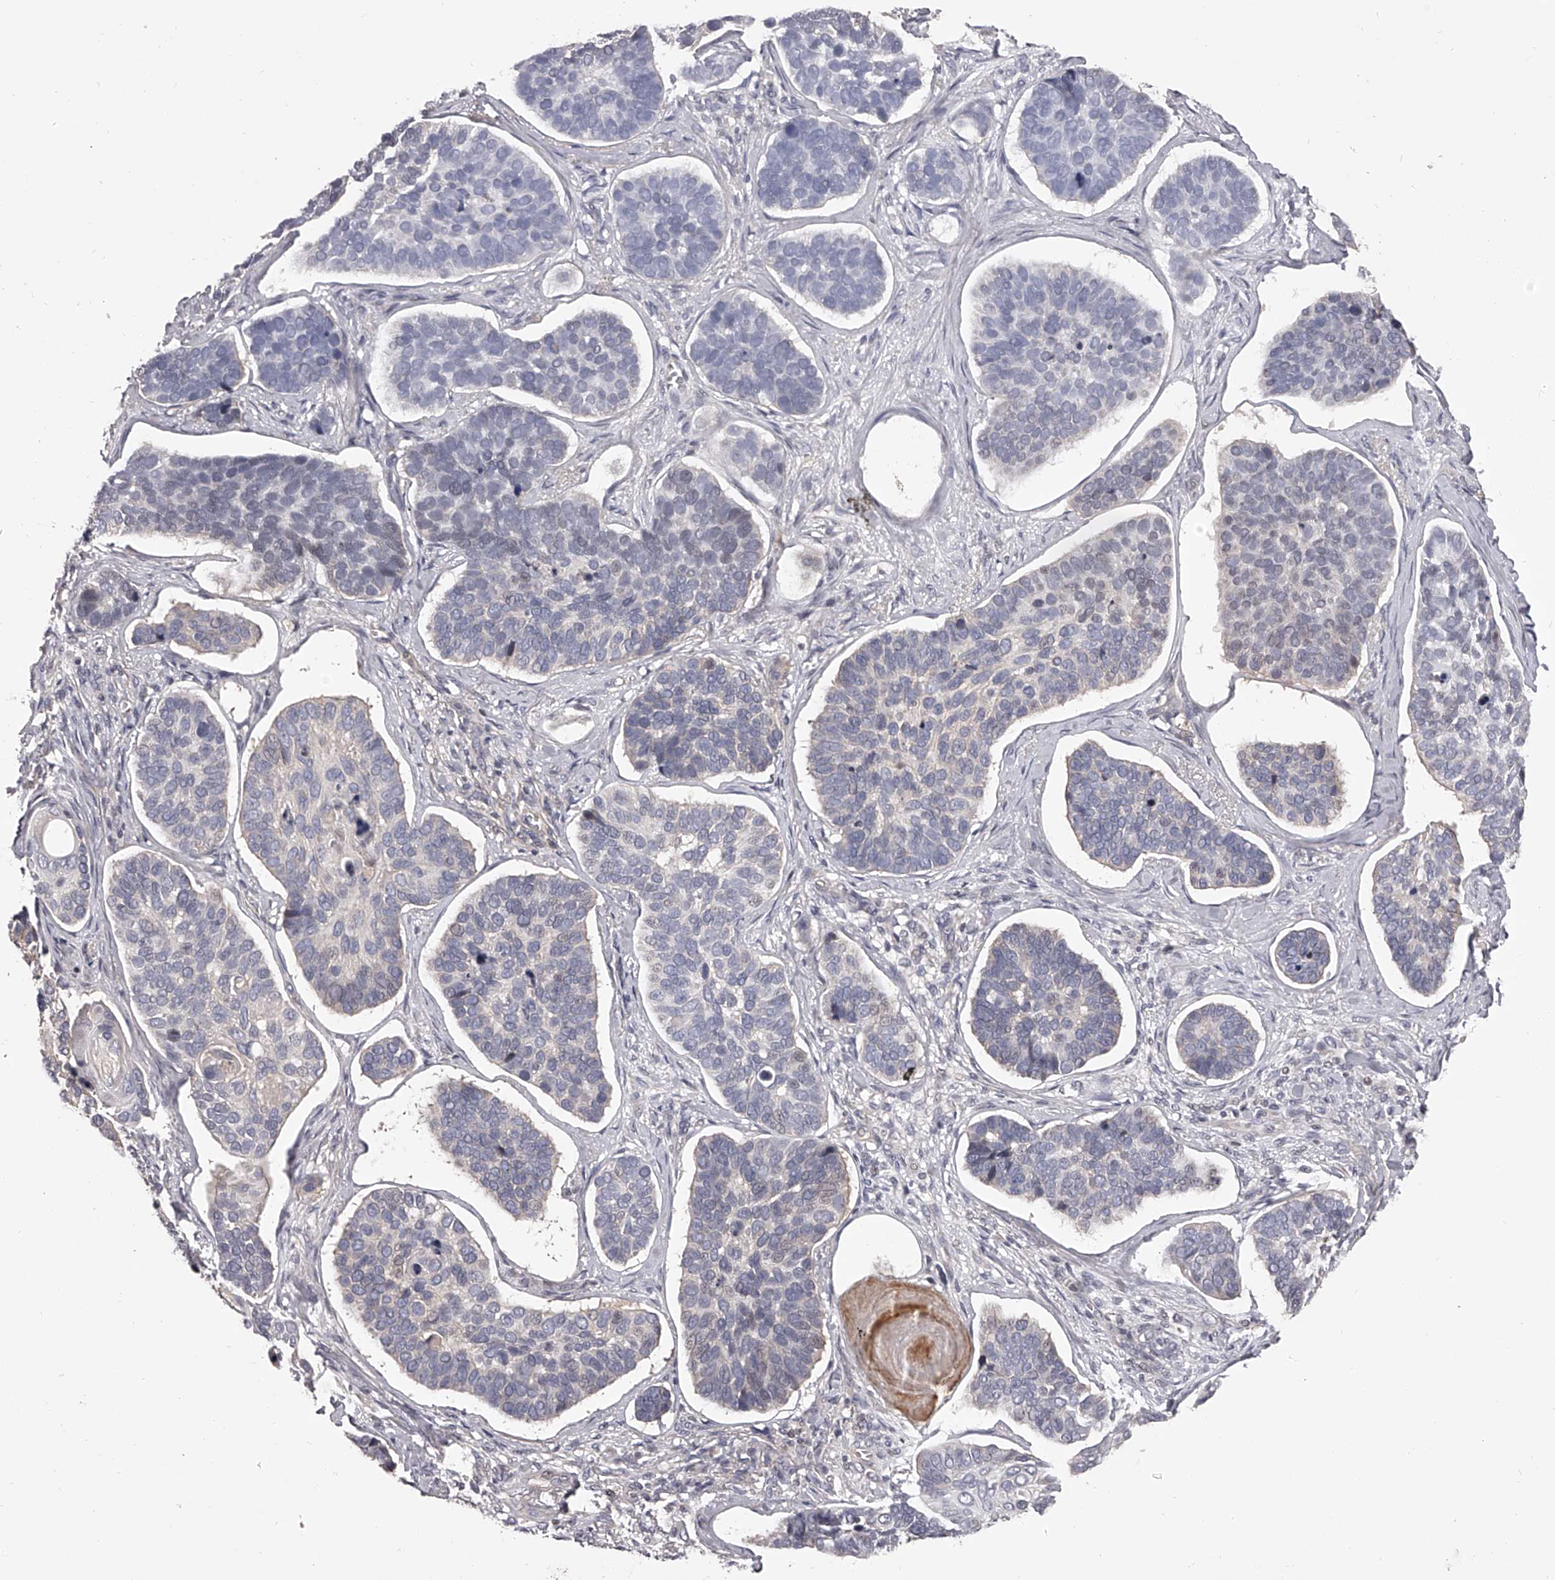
{"staining": {"intensity": "negative", "quantity": "none", "location": "none"}, "tissue": "skin cancer", "cell_type": "Tumor cells", "image_type": "cancer", "snomed": [{"axis": "morphology", "description": "Basal cell carcinoma"}, {"axis": "topography", "description": "Skin"}], "caption": "This is a micrograph of IHC staining of skin basal cell carcinoma, which shows no expression in tumor cells.", "gene": "PFDN2", "patient": {"sex": "male", "age": 62}}